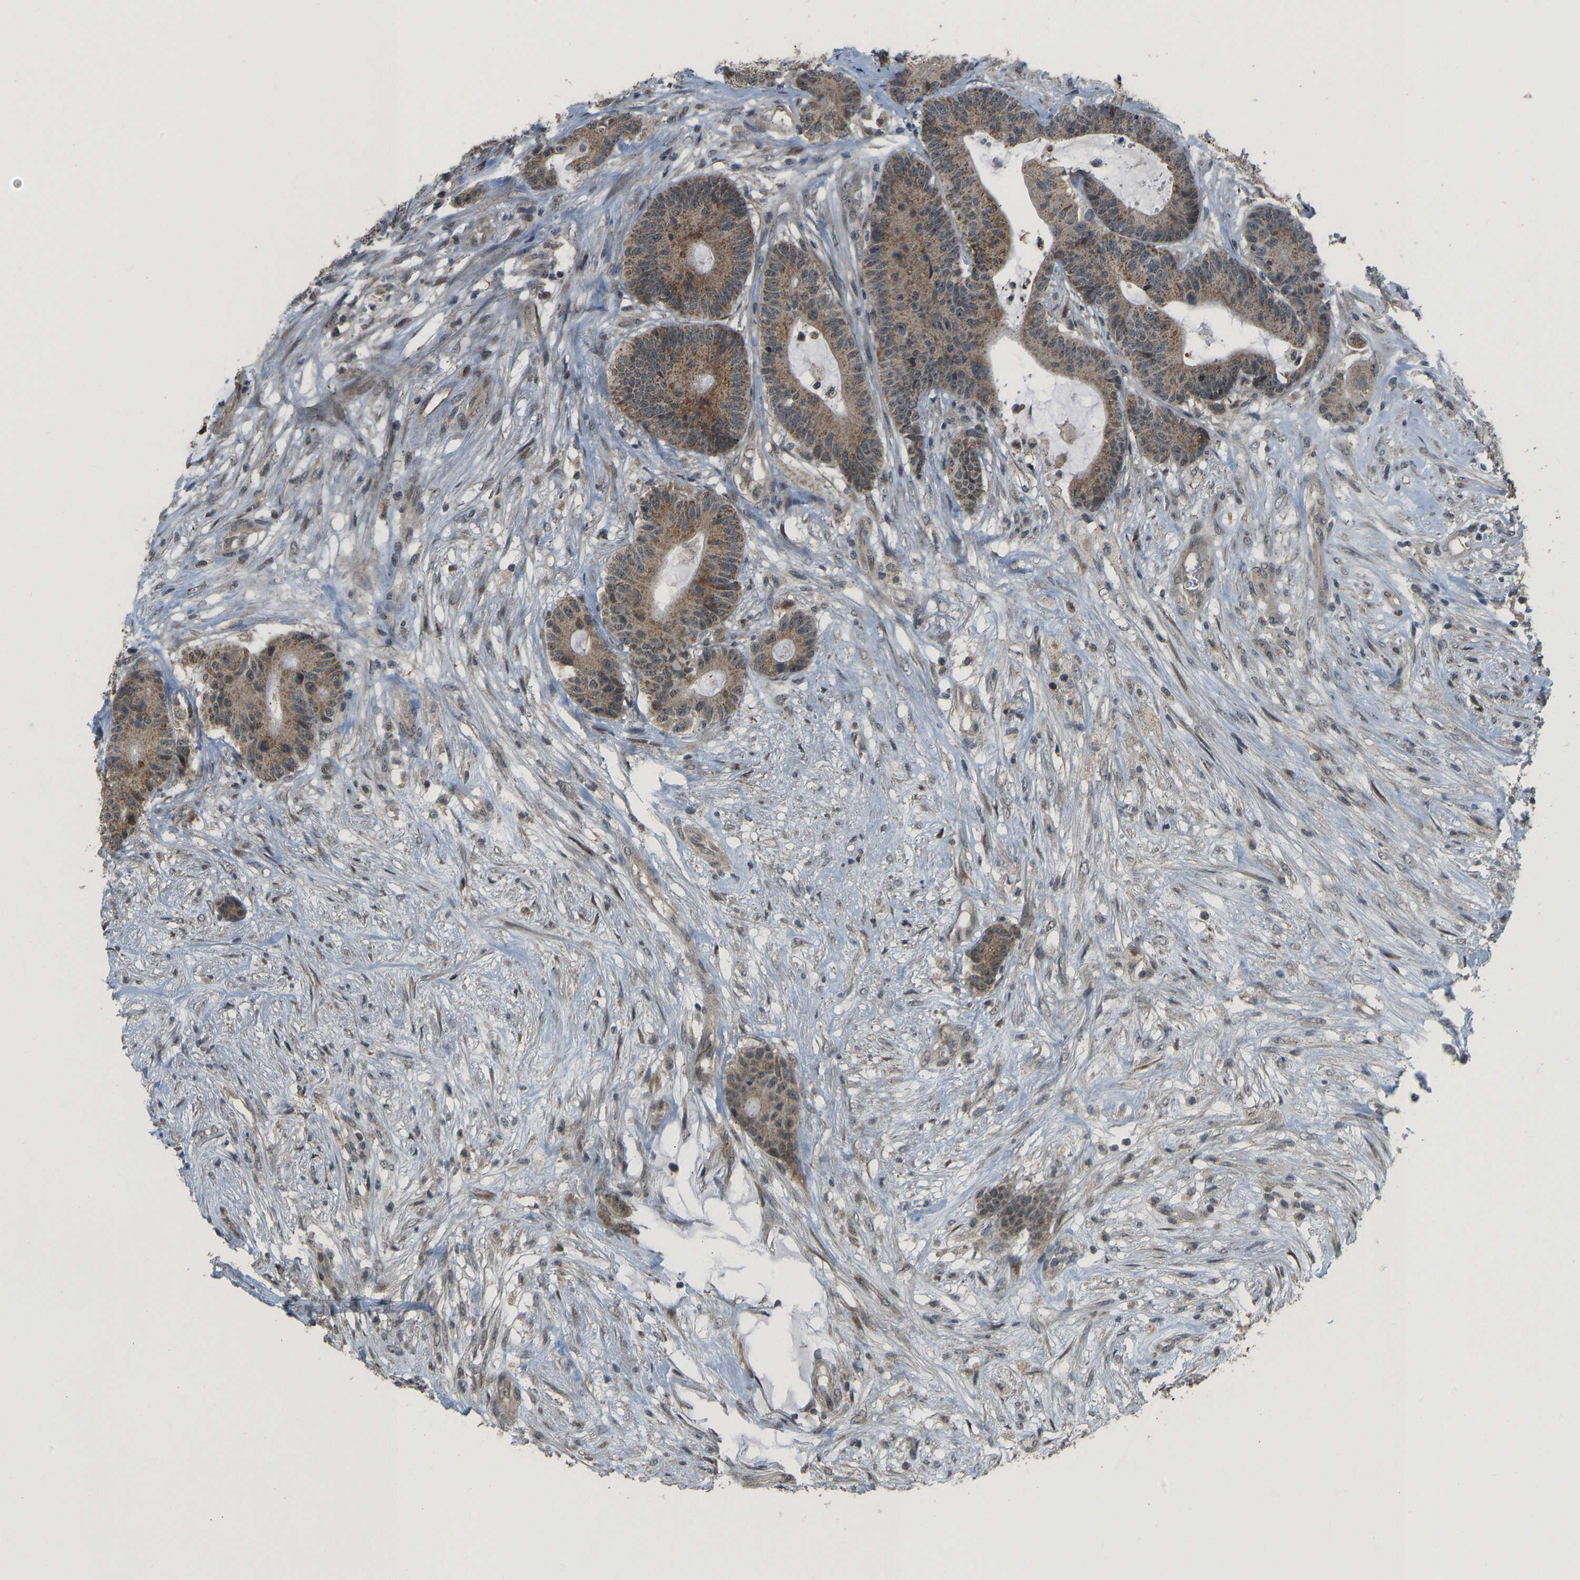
{"staining": {"intensity": "moderate", "quantity": ">75%", "location": "cytoplasmic/membranous"}, "tissue": "colorectal cancer", "cell_type": "Tumor cells", "image_type": "cancer", "snomed": [{"axis": "morphology", "description": "Adenocarcinoma, NOS"}, {"axis": "topography", "description": "Colon"}], "caption": "Protein expression analysis of human colorectal cancer (adenocarcinoma) reveals moderate cytoplasmic/membranous expression in about >75% of tumor cells. The protein of interest is stained brown, and the nuclei are stained in blue (DAB IHC with brightfield microscopy, high magnification).", "gene": "ACADS", "patient": {"sex": "female", "age": 84}}